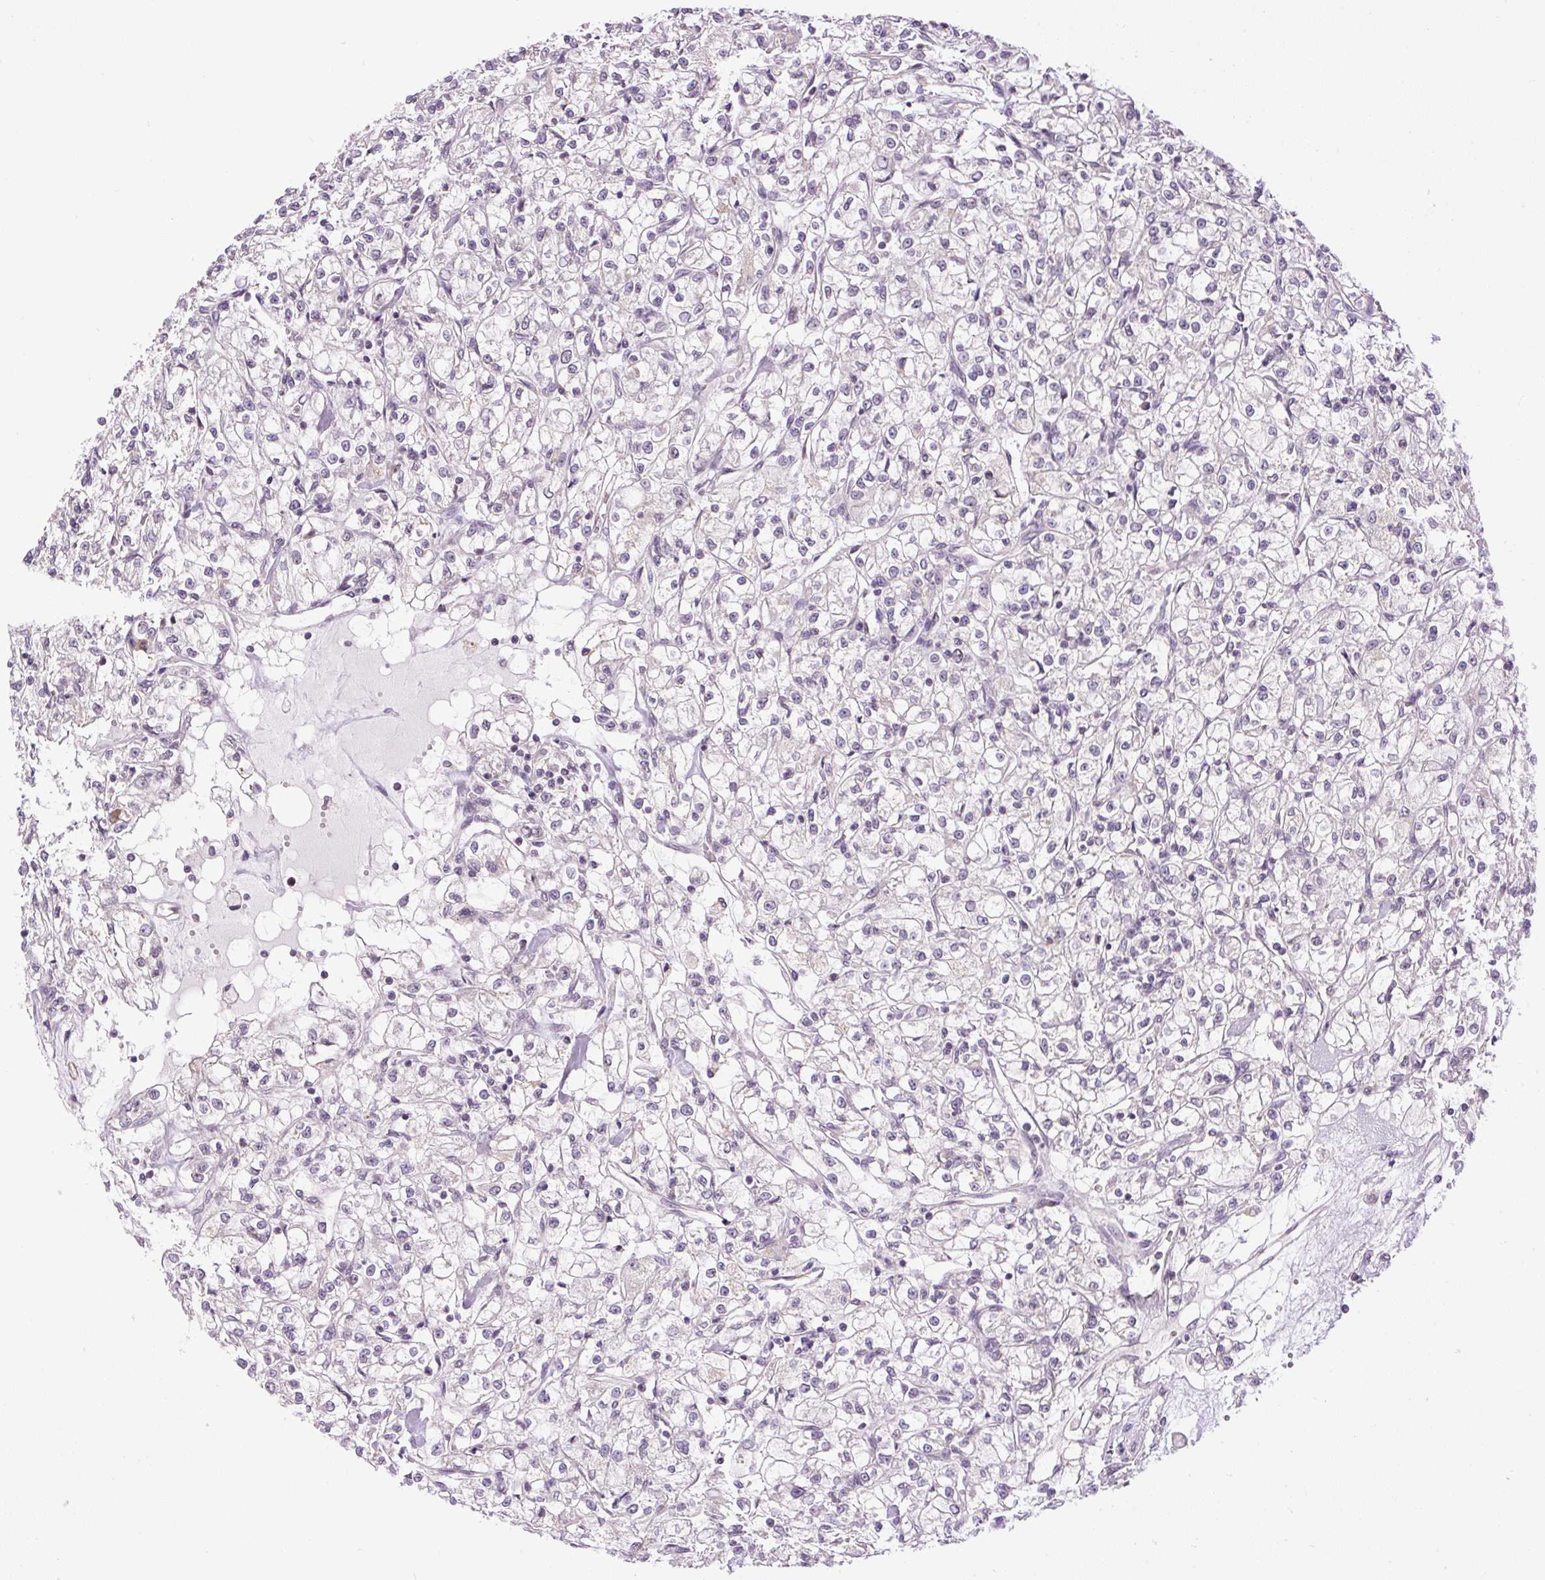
{"staining": {"intensity": "negative", "quantity": "none", "location": "none"}, "tissue": "renal cancer", "cell_type": "Tumor cells", "image_type": "cancer", "snomed": [{"axis": "morphology", "description": "Adenocarcinoma, NOS"}, {"axis": "topography", "description": "Kidney"}], "caption": "A high-resolution micrograph shows immunohistochemistry (IHC) staining of renal cancer (adenocarcinoma), which exhibits no significant staining in tumor cells.", "gene": "RACGAP1", "patient": {"sex": "female", "age": 59}}